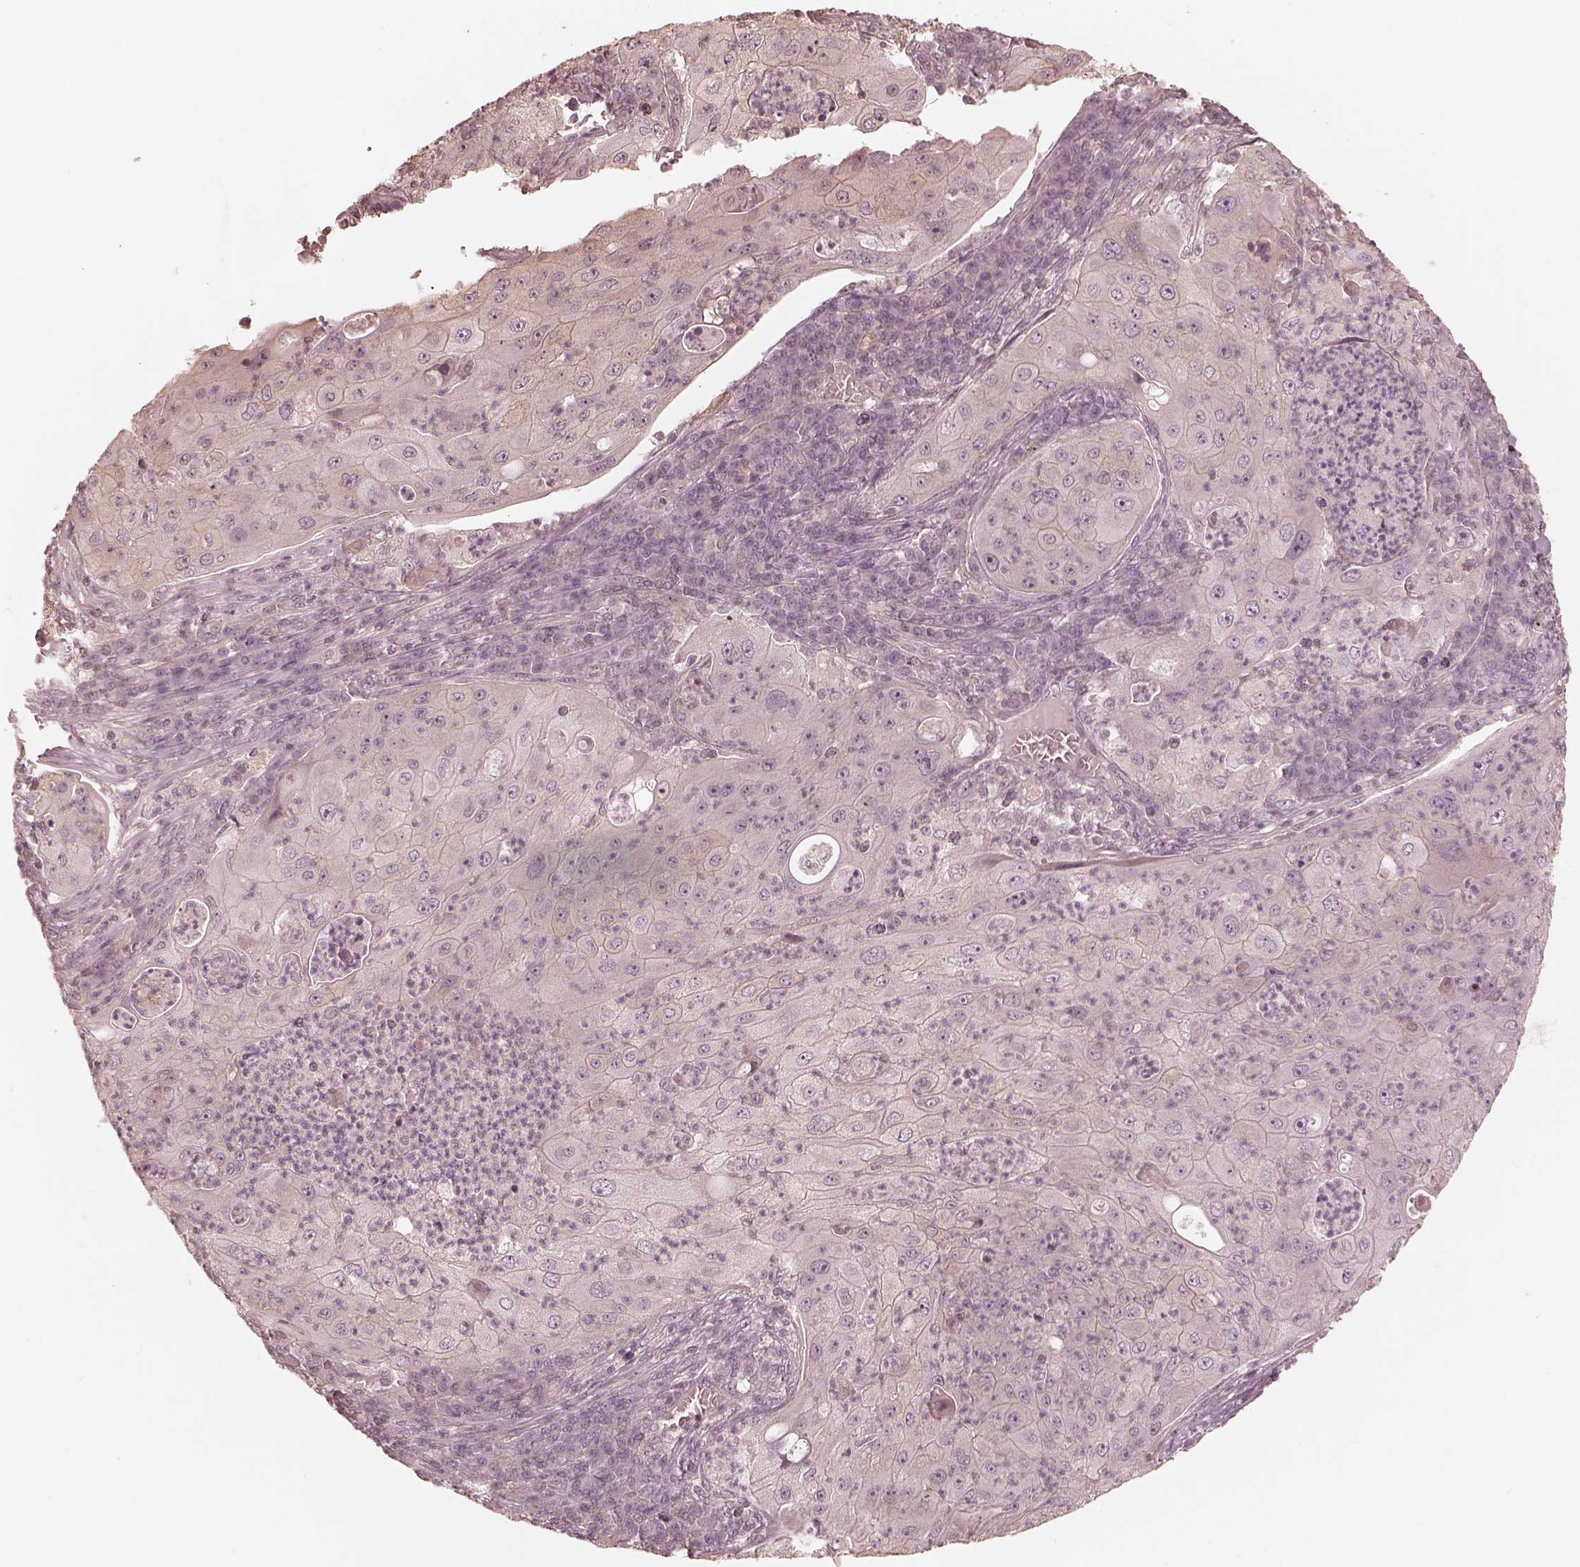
{"staining": {"intensity": "negative", "quantity": "none", "location": "none"}, "tissue": "lung cancer", "cell_type": "Tumor cells", "image_type": "cancer", "snomed": [{"axis": "morphology", "description": "Squamous cell carcinoma, NOS"}, {"axis": "topography", "description": "Lung"}], "caption": "This is an IHC image of human lung cancer (squamous cell carcinoma). There is no staining in tumor cells.", "gene": "KIF5C", "patient": {"sex": "female", "age": 59}}